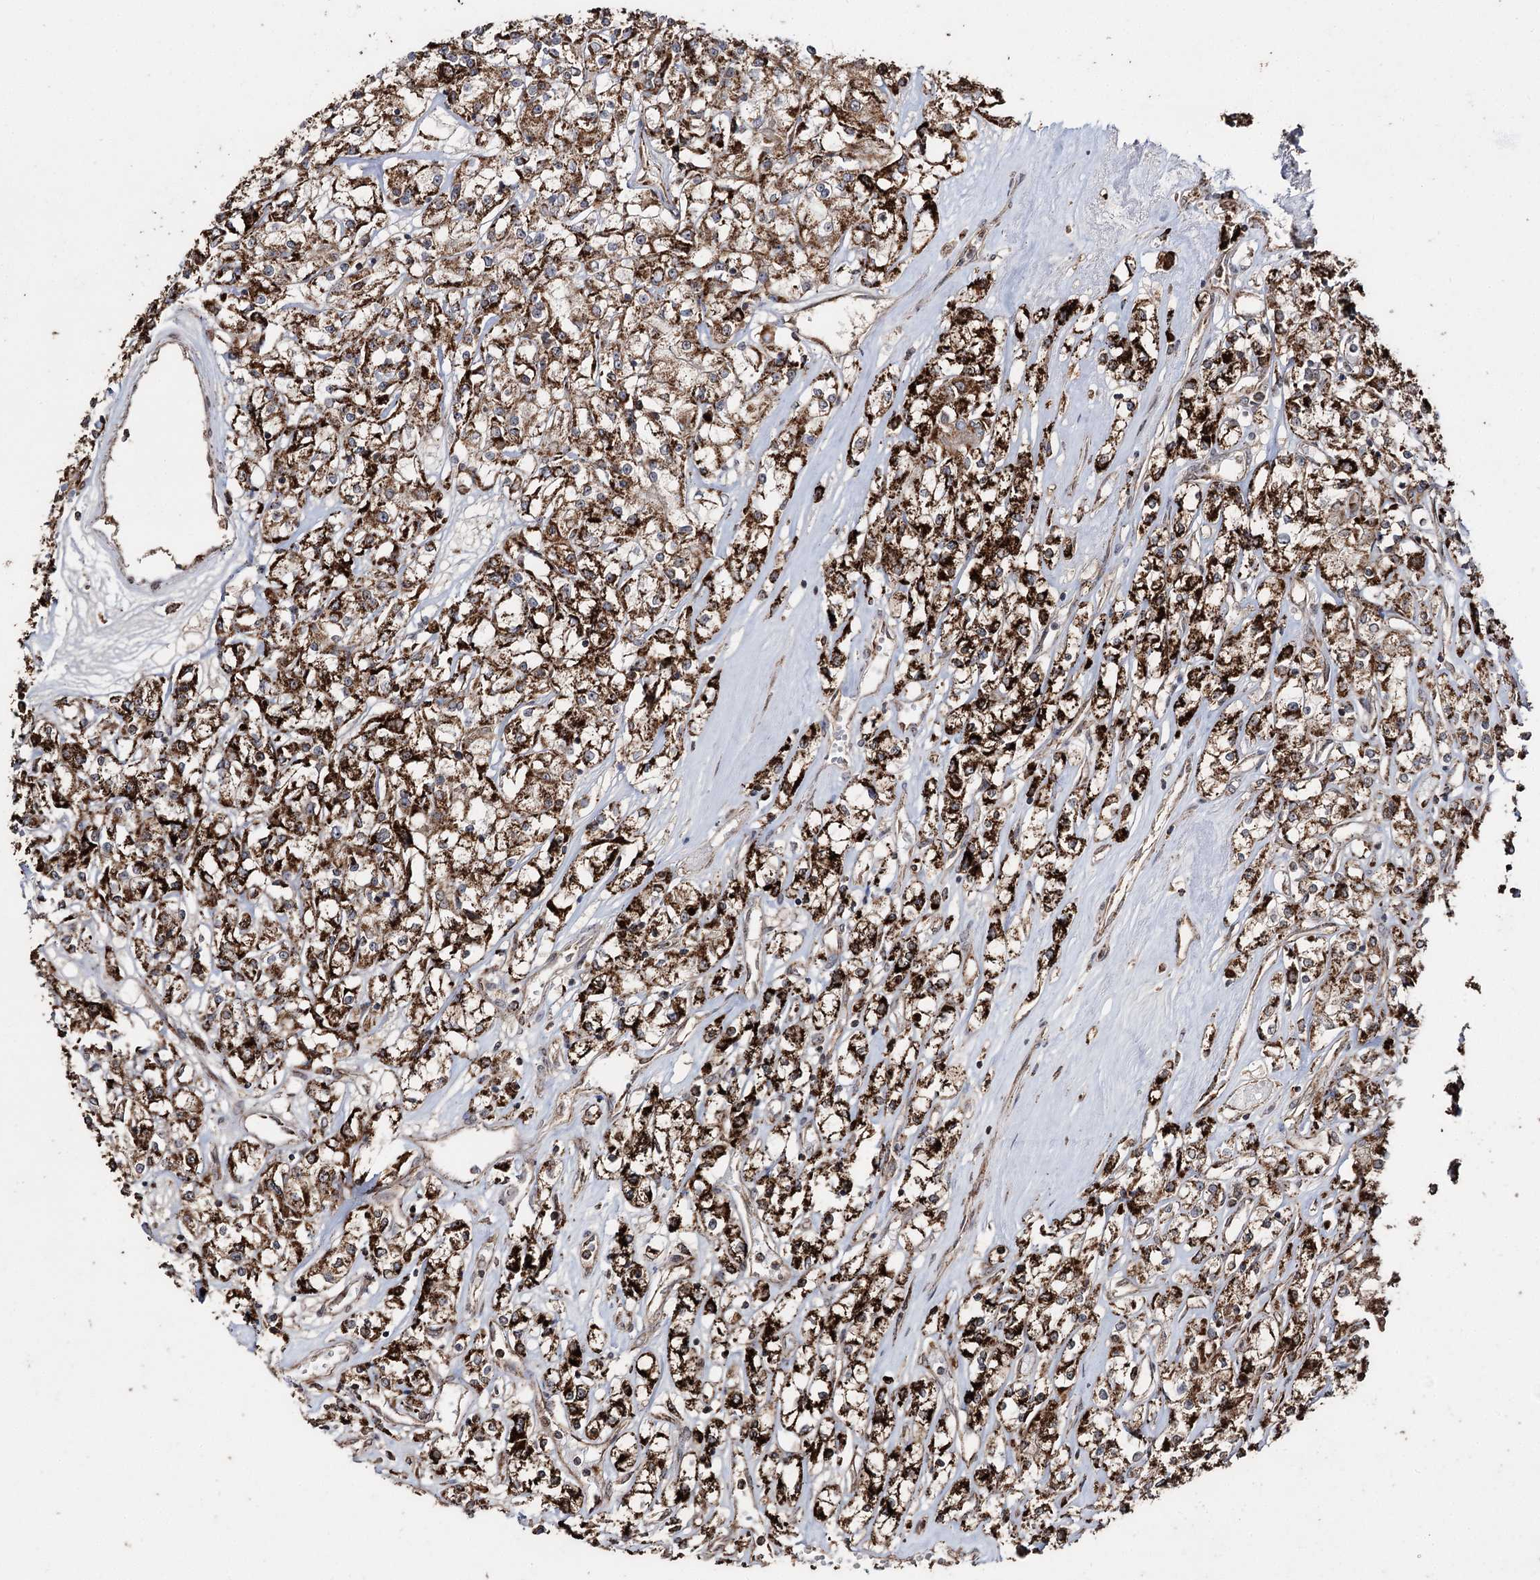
{"staining": {"intensity": "strong", "quantity": ">75%", "location": "cytoplasmic/membranous"}, "tissue": "renal cancer", "cell_type": "Tumor cells", "image_type": "cancer", "snomed": [{"axis": "morphology", "description": "Adenocarcinoma, NOS"}, {"axis": "topography", "description": "Kidney"}], "caption": "A high-resolution photomicrograph shows IHC staining of adenocarcinoma (renal), which exhibits strong cytoplasmic/membranous positivity in about >75% of tumor cells.", "gene": "SLF2", "patient": {"sex": "female", "age": 59}}